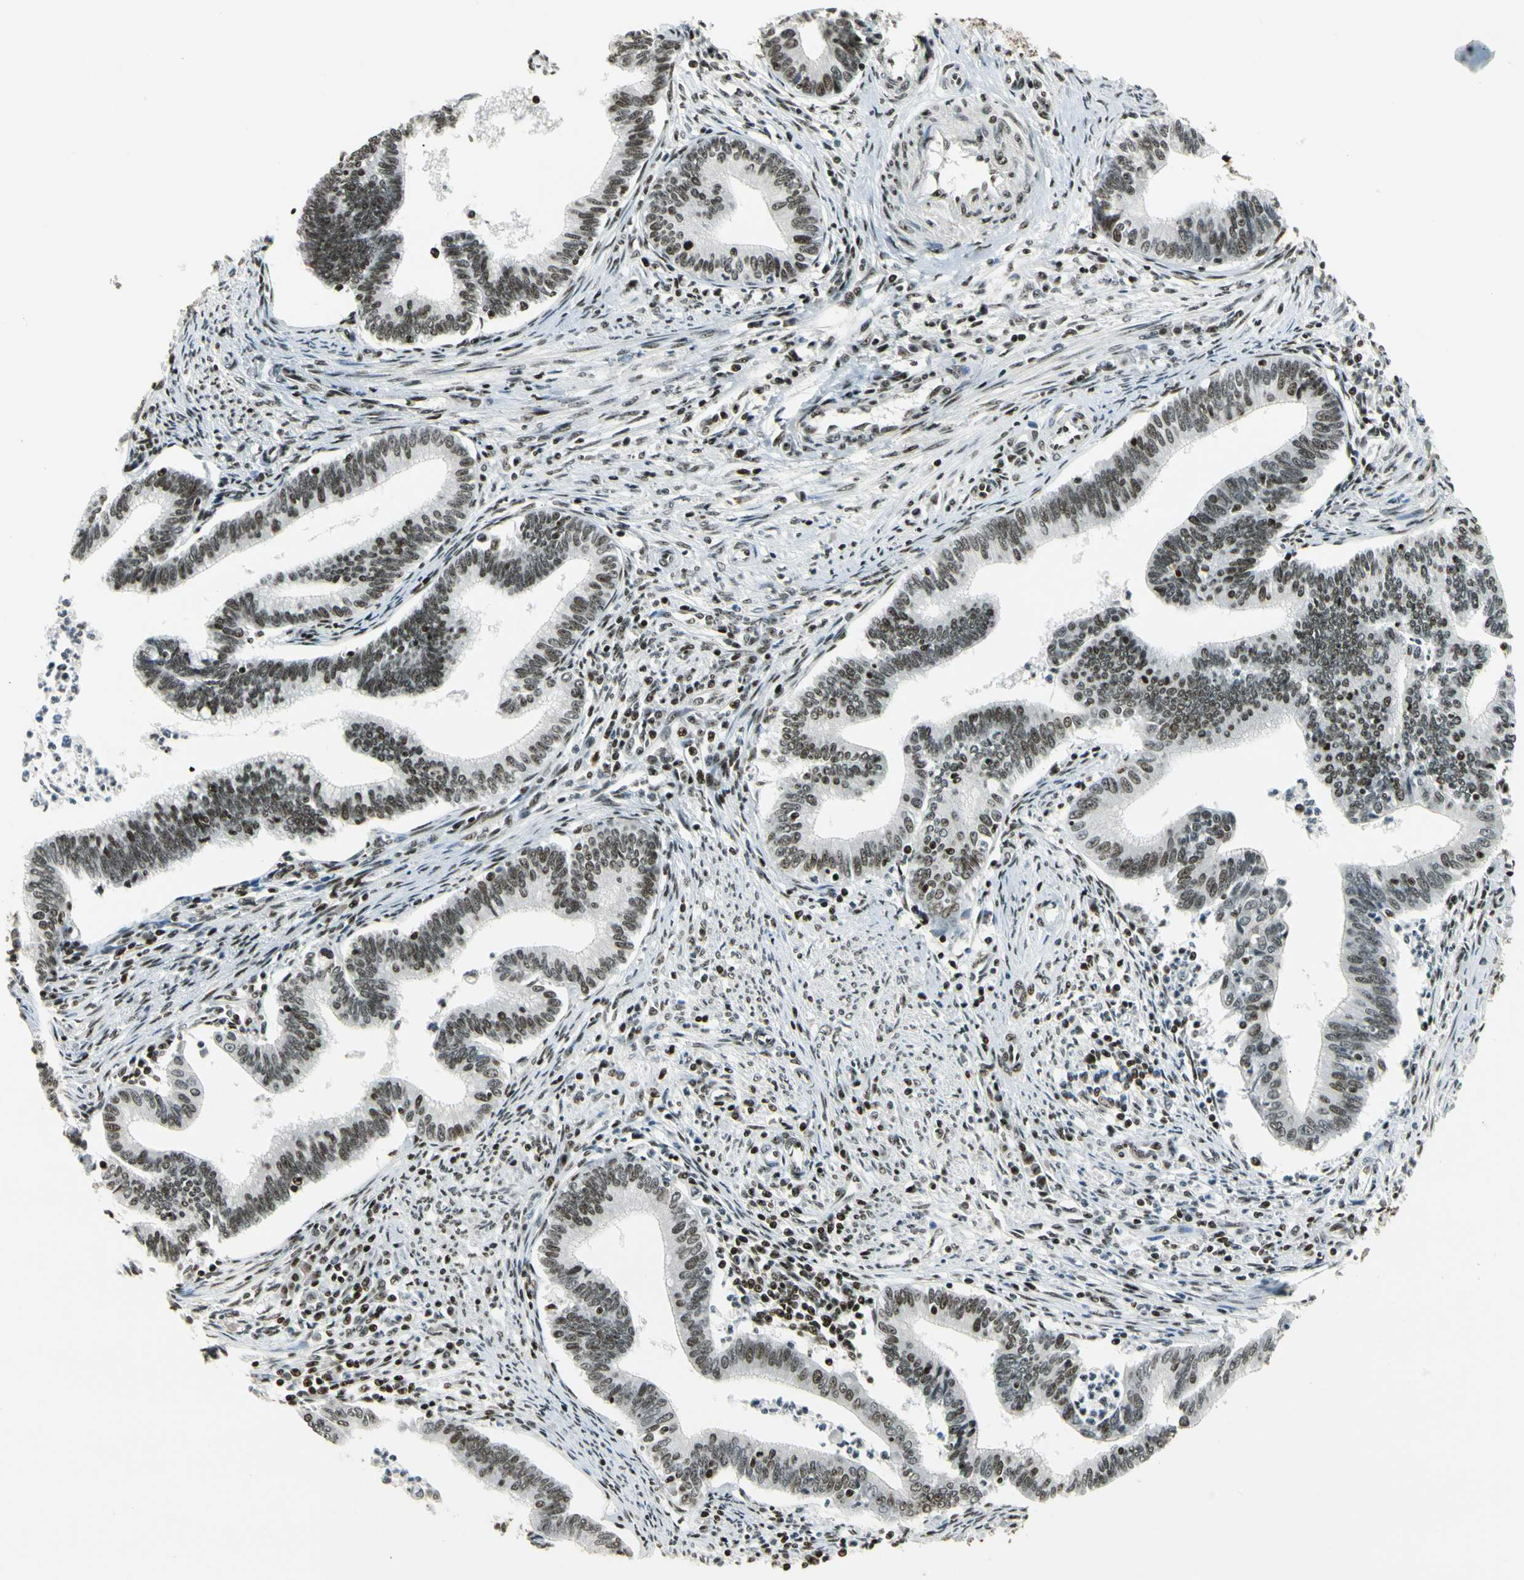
{"staining": {"intensity": "strong", "quantity": ">75%", "location": "nuclear"}, "tissue": "cervical cancer", "cell_type": "Tumor cells", "image_type": "cancer", "snomed": [{"axis": "morphology", "description": "Adenocarcinoma, NOS"}, {"axis": "topography", "description": "Cervix"}], "caption": "Protein expression analysis of human cervical adenocarcinoma reveals strong nuclear expression in approximately >75% of tumor cells.", "gene": "UBTF", "patient": {"sex": "female", "age": 36}}